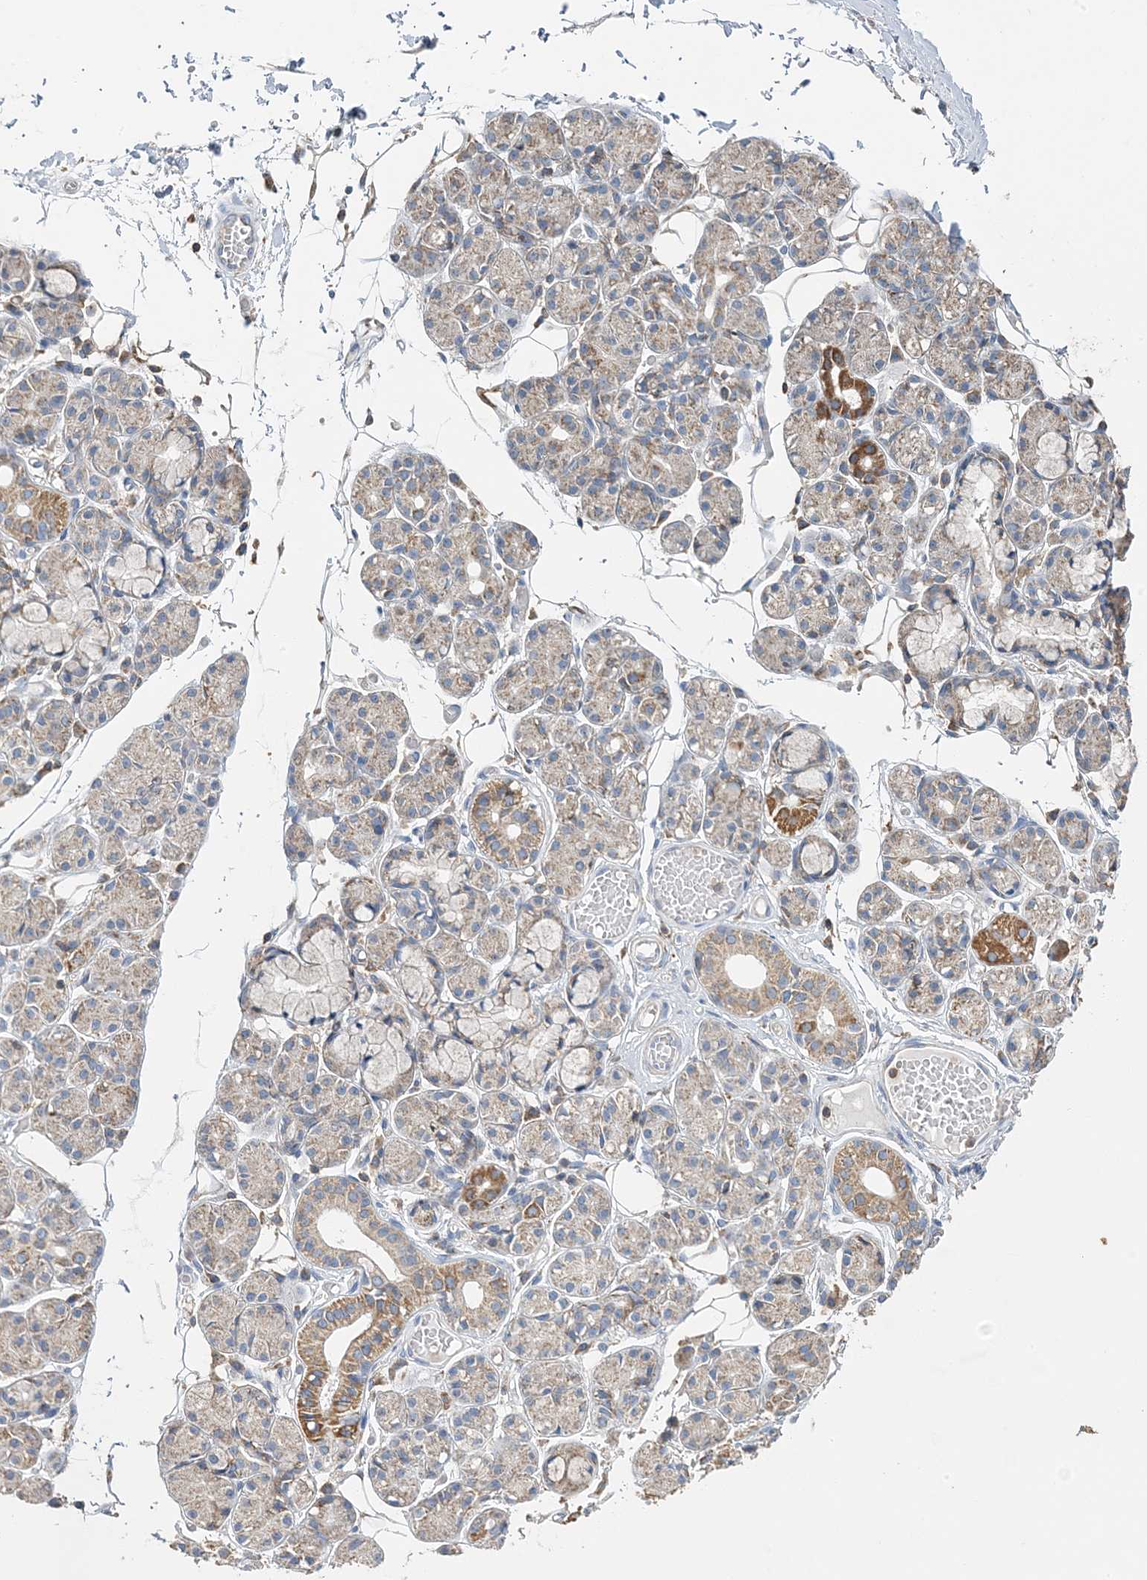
{"staining": {"intensity": "moderate", "quantity": "25%-75%", "location": "cytoplasmic/membranous"}, "tissue": "salivary gland", "cell_type": "Glandular cells", "image_type": "normal", "snomed": [{"axis": "morphology", "description": "Normal tissue, NOS"}, {"axis": "topography", "description": "Salivary gland"}], "caption": "Immunohistochemical staining of normal human salivary gland displays 25%-75% levels of moderate cytoplasmic/membranous protein expression in about 25%-75% of glandular cells.", "gene": "TMLHE", "patient": {"sex": "male", "age": 63}}